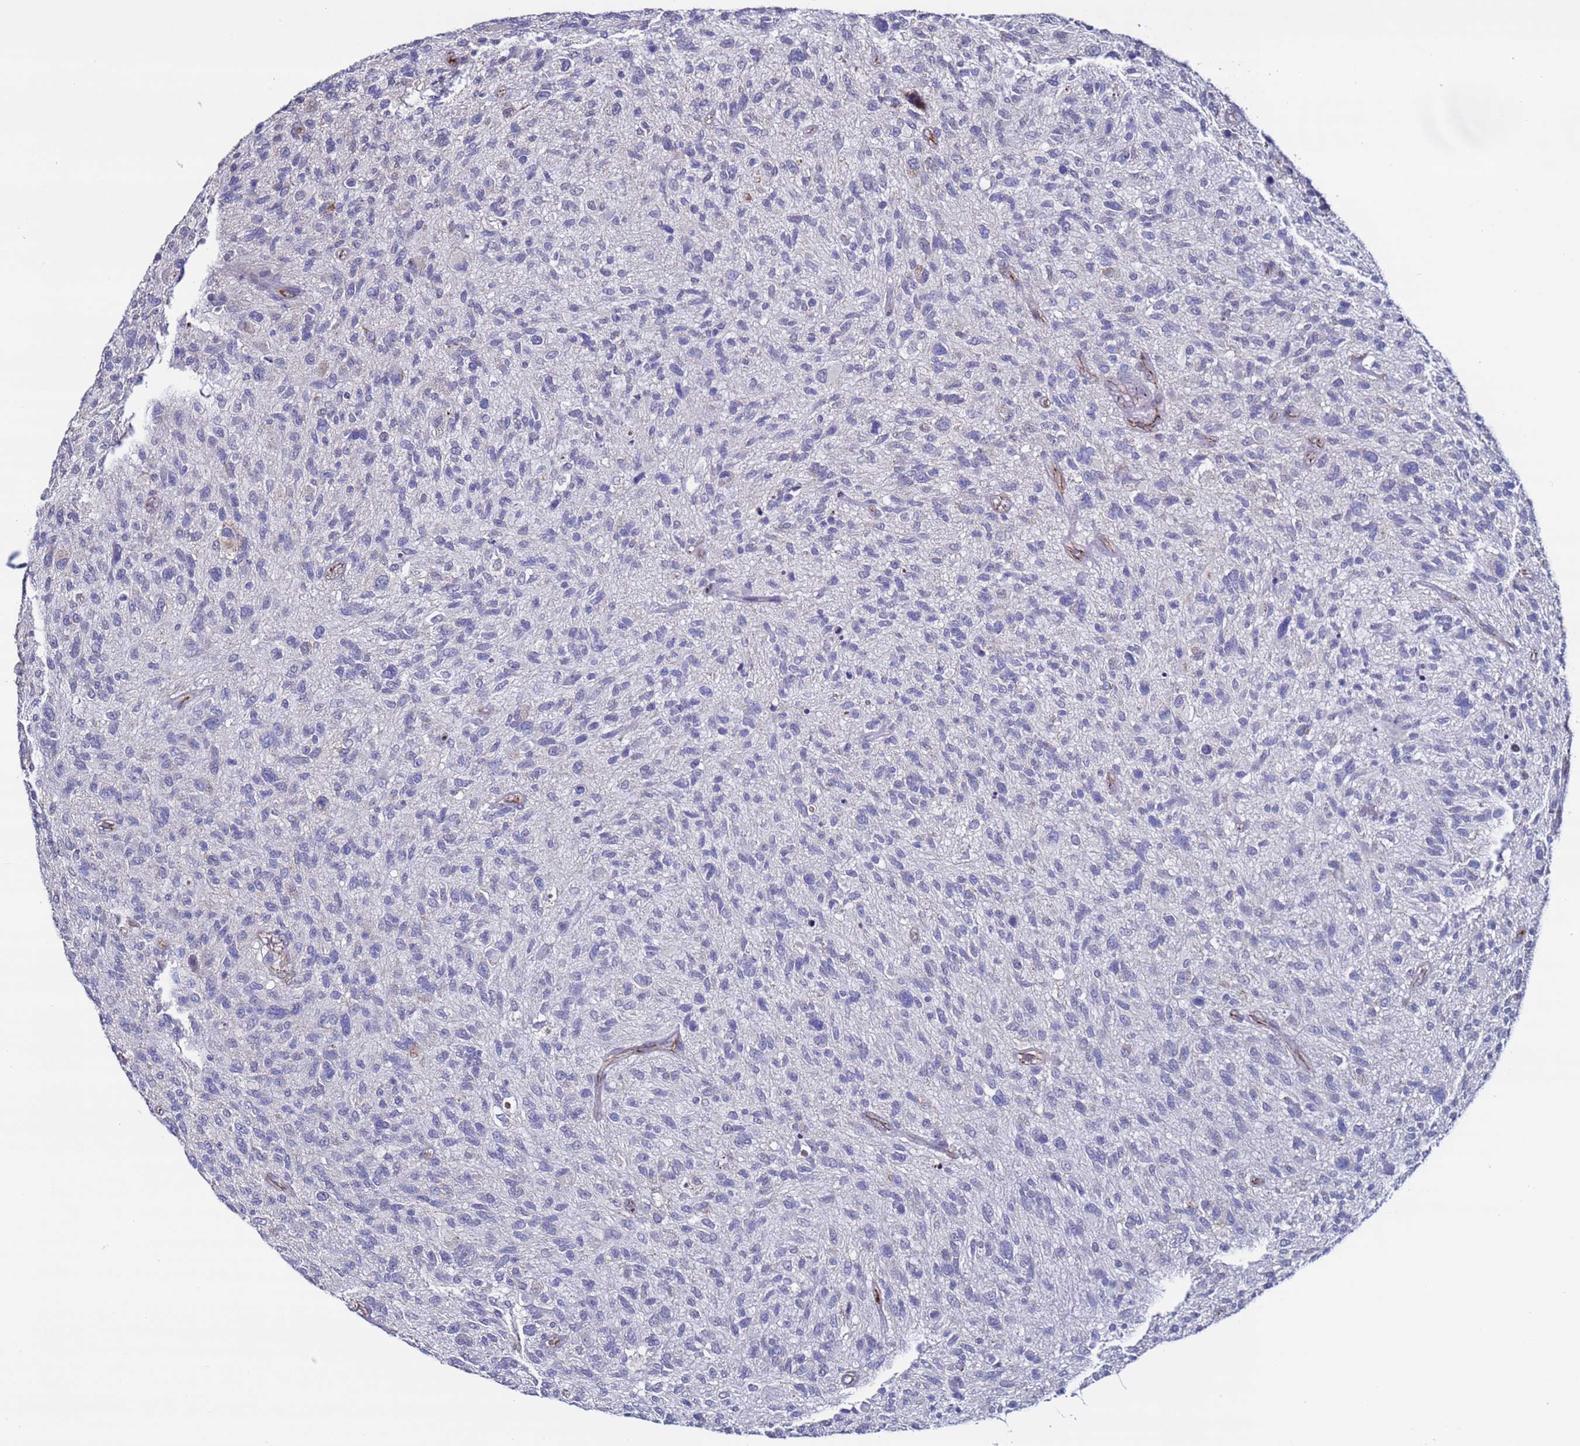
{"staining": {"intensity": "negative", "quantity": "none", "location": "none"}, "tissue": "glioma", "cell_type": "Tumor cells", "image_type": "cancer", "snomed": [{"axis": "morphology", "description": "Glioma, malignant, High grade"}, {"axis": "topography", "description": "Brain"}], "caption": "Immunohistochemical staining of high-grade glioma (malignant) shows no significant positivity in tumor cells.", "gene": "TENM3", "patient": {"sex": "male", "age": 47}}